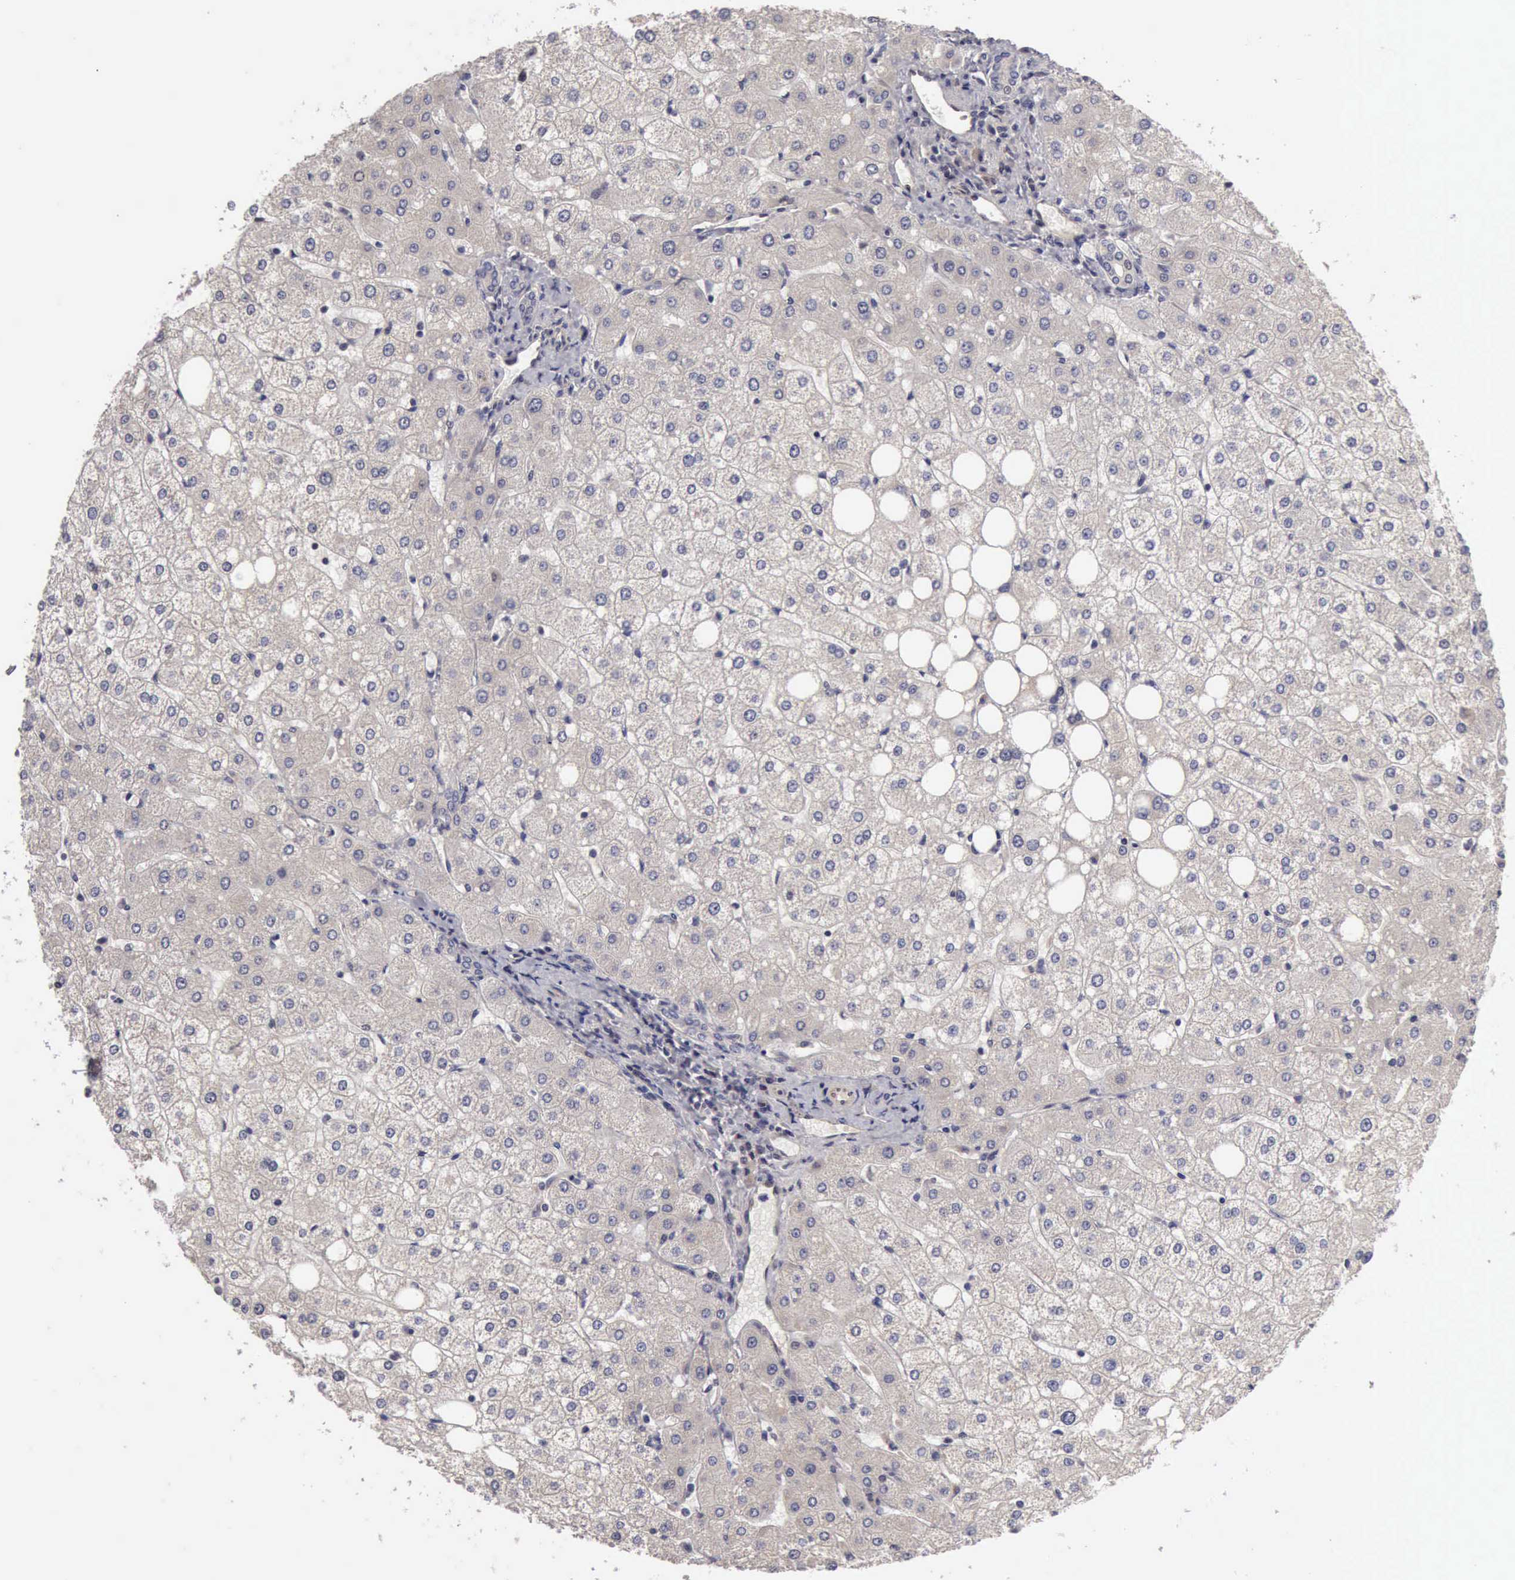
{"staining": {"intensity": "negative", "quantity": "none", "location": "none"}, "tissue": "liver", "cell_type": "Cholangiocytes", "image_type": "normal", "snomed": [{"axis": "morphology", "description": "Normal tissue, NOS"}, {"axis": "topography", "description": "Liver"}], "caption": "Image shows no significant protein staining in cholangiocytes of unremarkable liver.", "gene": "BMX", "patient": {"sex": "male", "age": 35}}